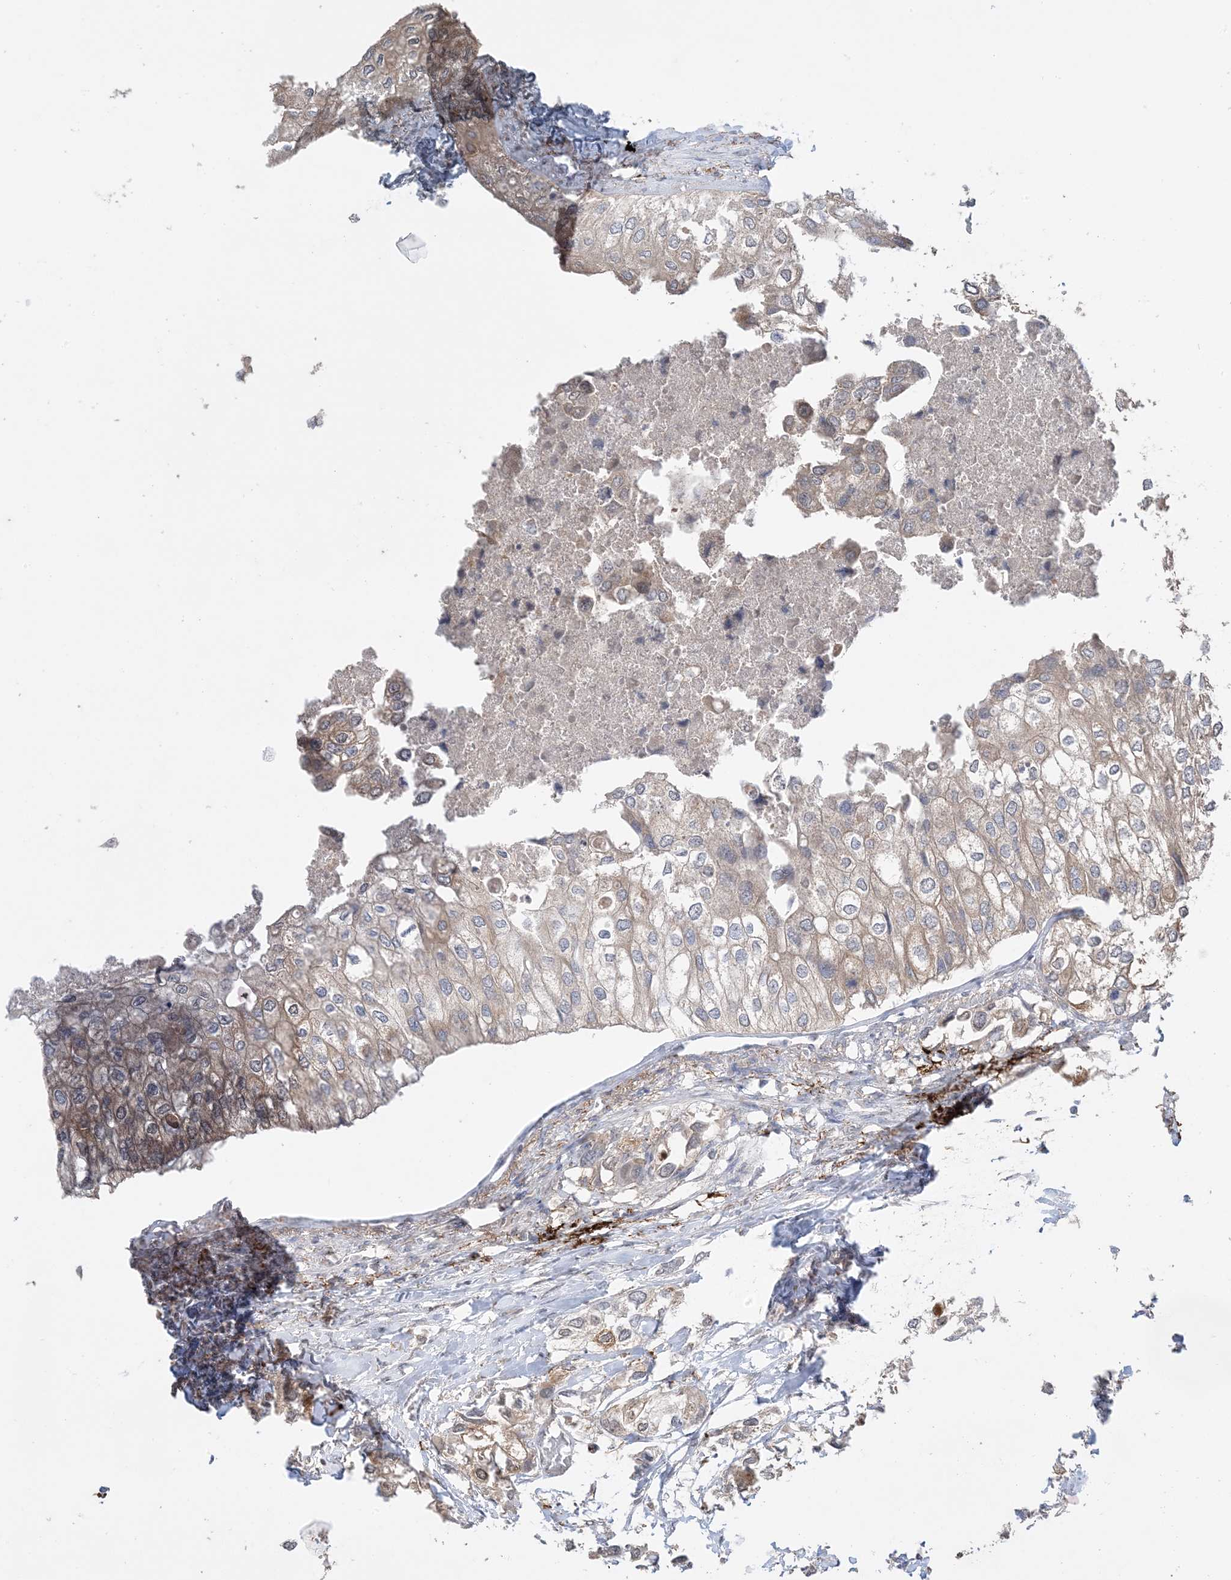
{"staining": {"intensity": "moderate", "quantity": "25%-75%", "location": "cytoplasmic/membranous"}, "tissue": "urothelial cancer", "cell_type": "Tumor cells", "image_type": "cancer", "snomed": [{"axis": "morphology", "description": "Urothelial carcinoma, High grade"}, {"axis": "topography", "description": "Urinary bladder"}], "caption": "The micrograph displays a brown stain indicating the presence of a protein in the cytoplasmic/membranous of tumor cells in urothelial cancer.", "gene": "XRN1", "patient": {"sex": "male", "age": 64}}